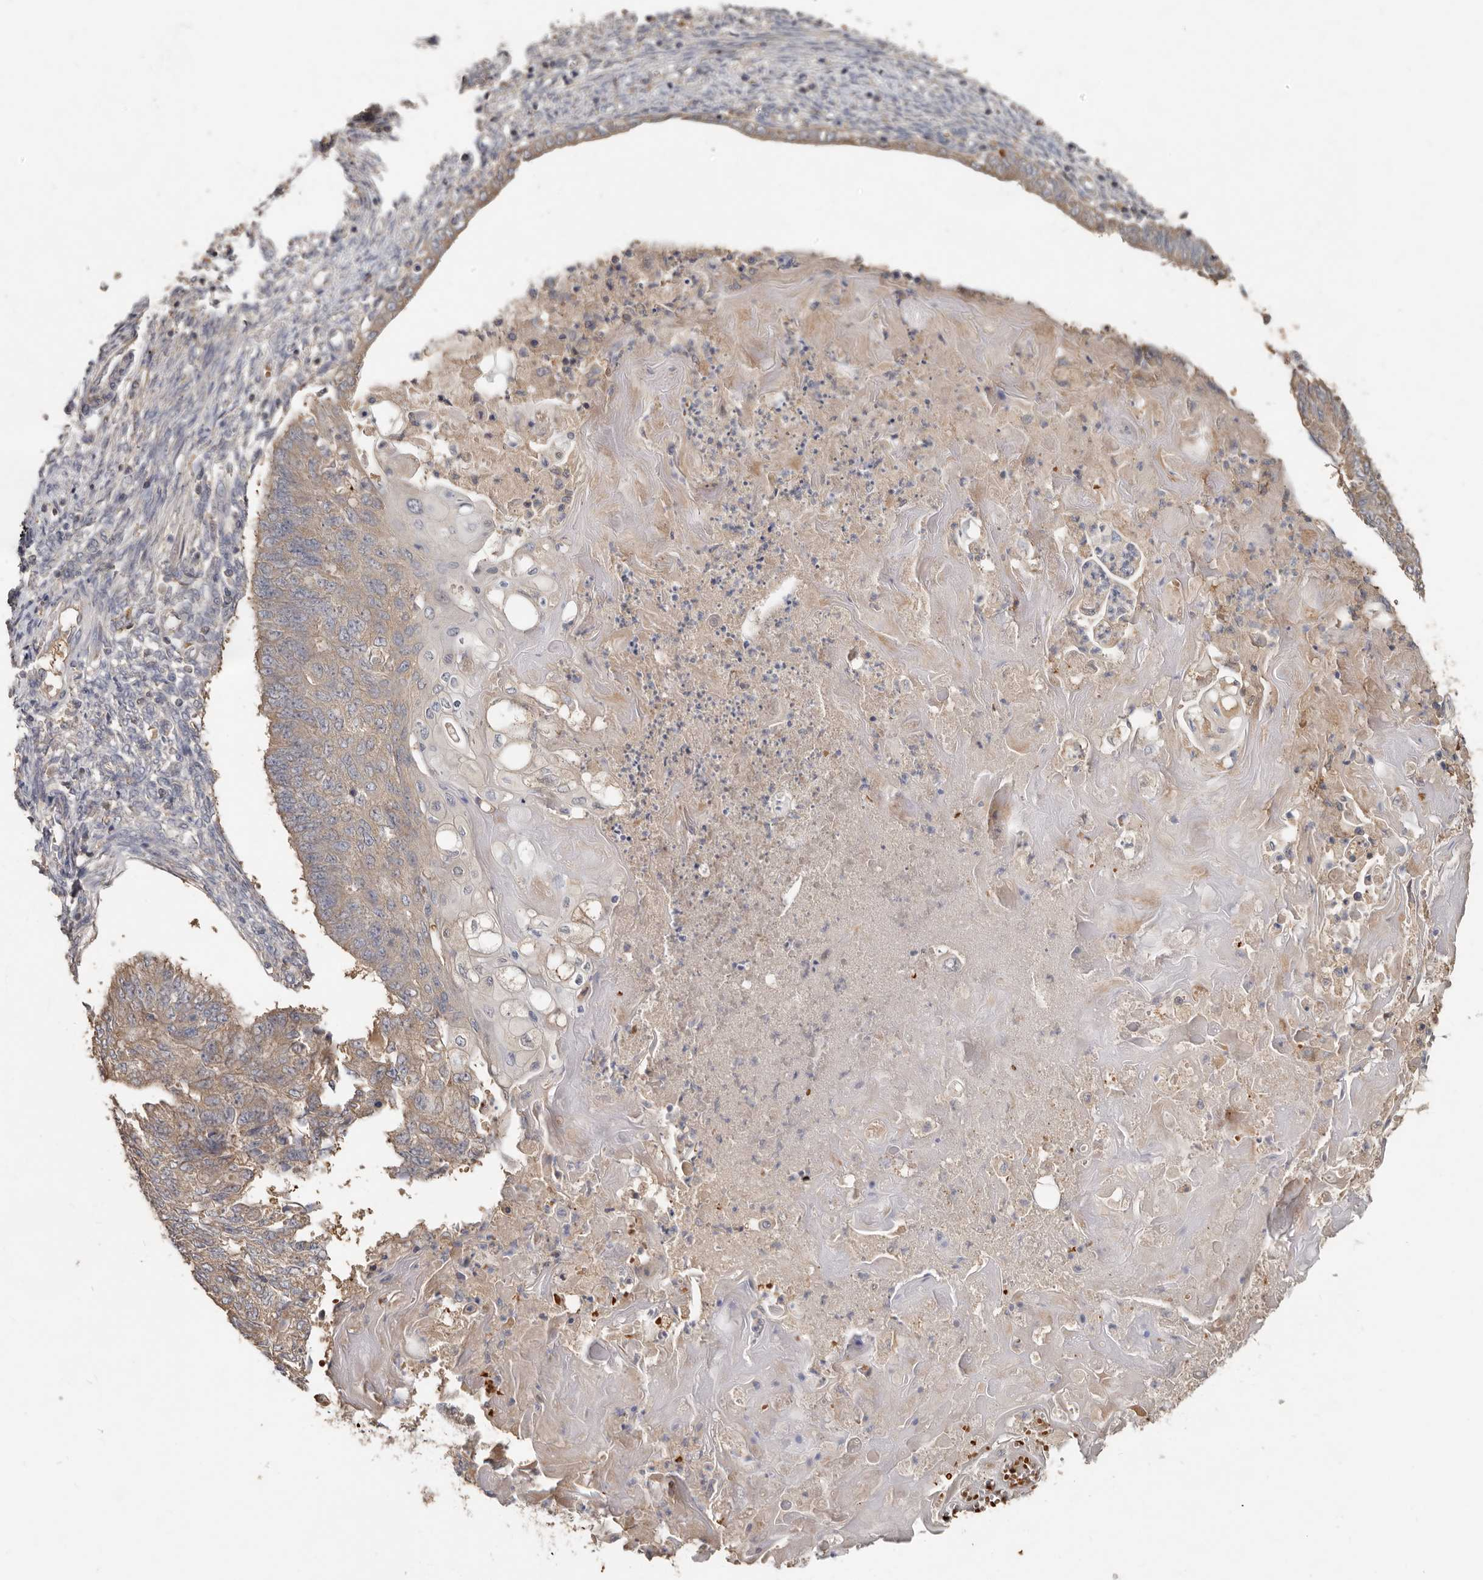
{"staining": {"intensity": "weak", "quantity": "25%-75%", "location": "cytoplasmic/membranous"}, "tissue": "endometrial cancer", "cell_type": "Tumor cells", "image_type": "cancer", "snomed": [{"axis": "morphology", "description": "Adenocarcinoma, NOS"}, {"axis": "topography", "description": "Endometrium"}], "caption": "Human endometrial cancer (adenocarcinoma) stained with a protein marker exhibits weak staining in tumor cells.", "gene": "KIF26B", "patient": {"sex": "female", "age": 32}}